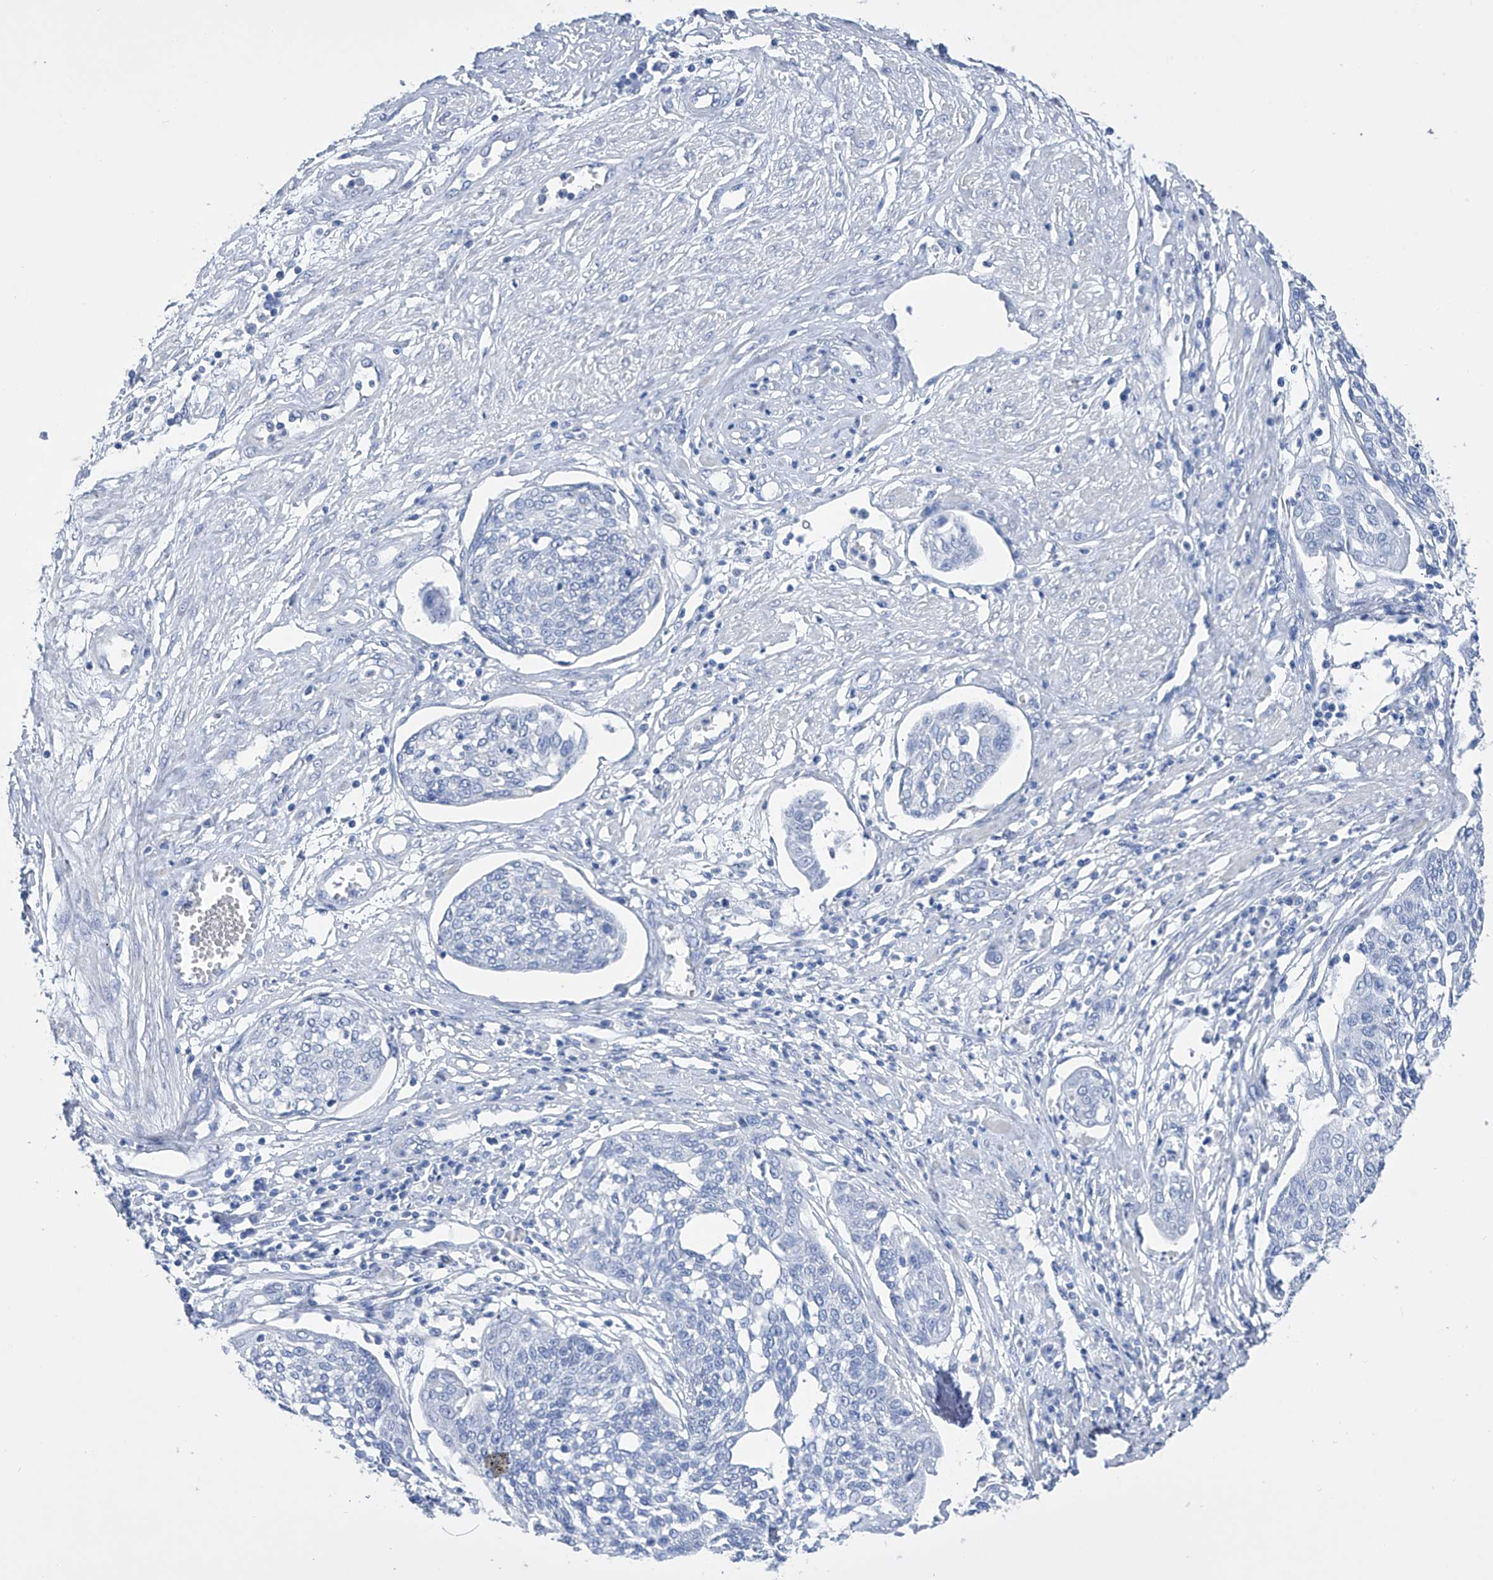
{"staining": {"intensity": "negative", "quantity": "none", "location": "none"}, "tissue": "cervical cancer", "cell_type": "Tumor cells", "image_type": "cancer", "snomed": [{"axis": "morphology", "description": "Squamous cell carcinoma, NOS"}, {"axis": "topography", "description": "Cervix"}], "caption": "Immunohistochemical staining of human cervical cancer demonstrates no significant expression in tumor cells.", "gene": "ADRA1A", "patient": {"sex": "female", "age": 34}}